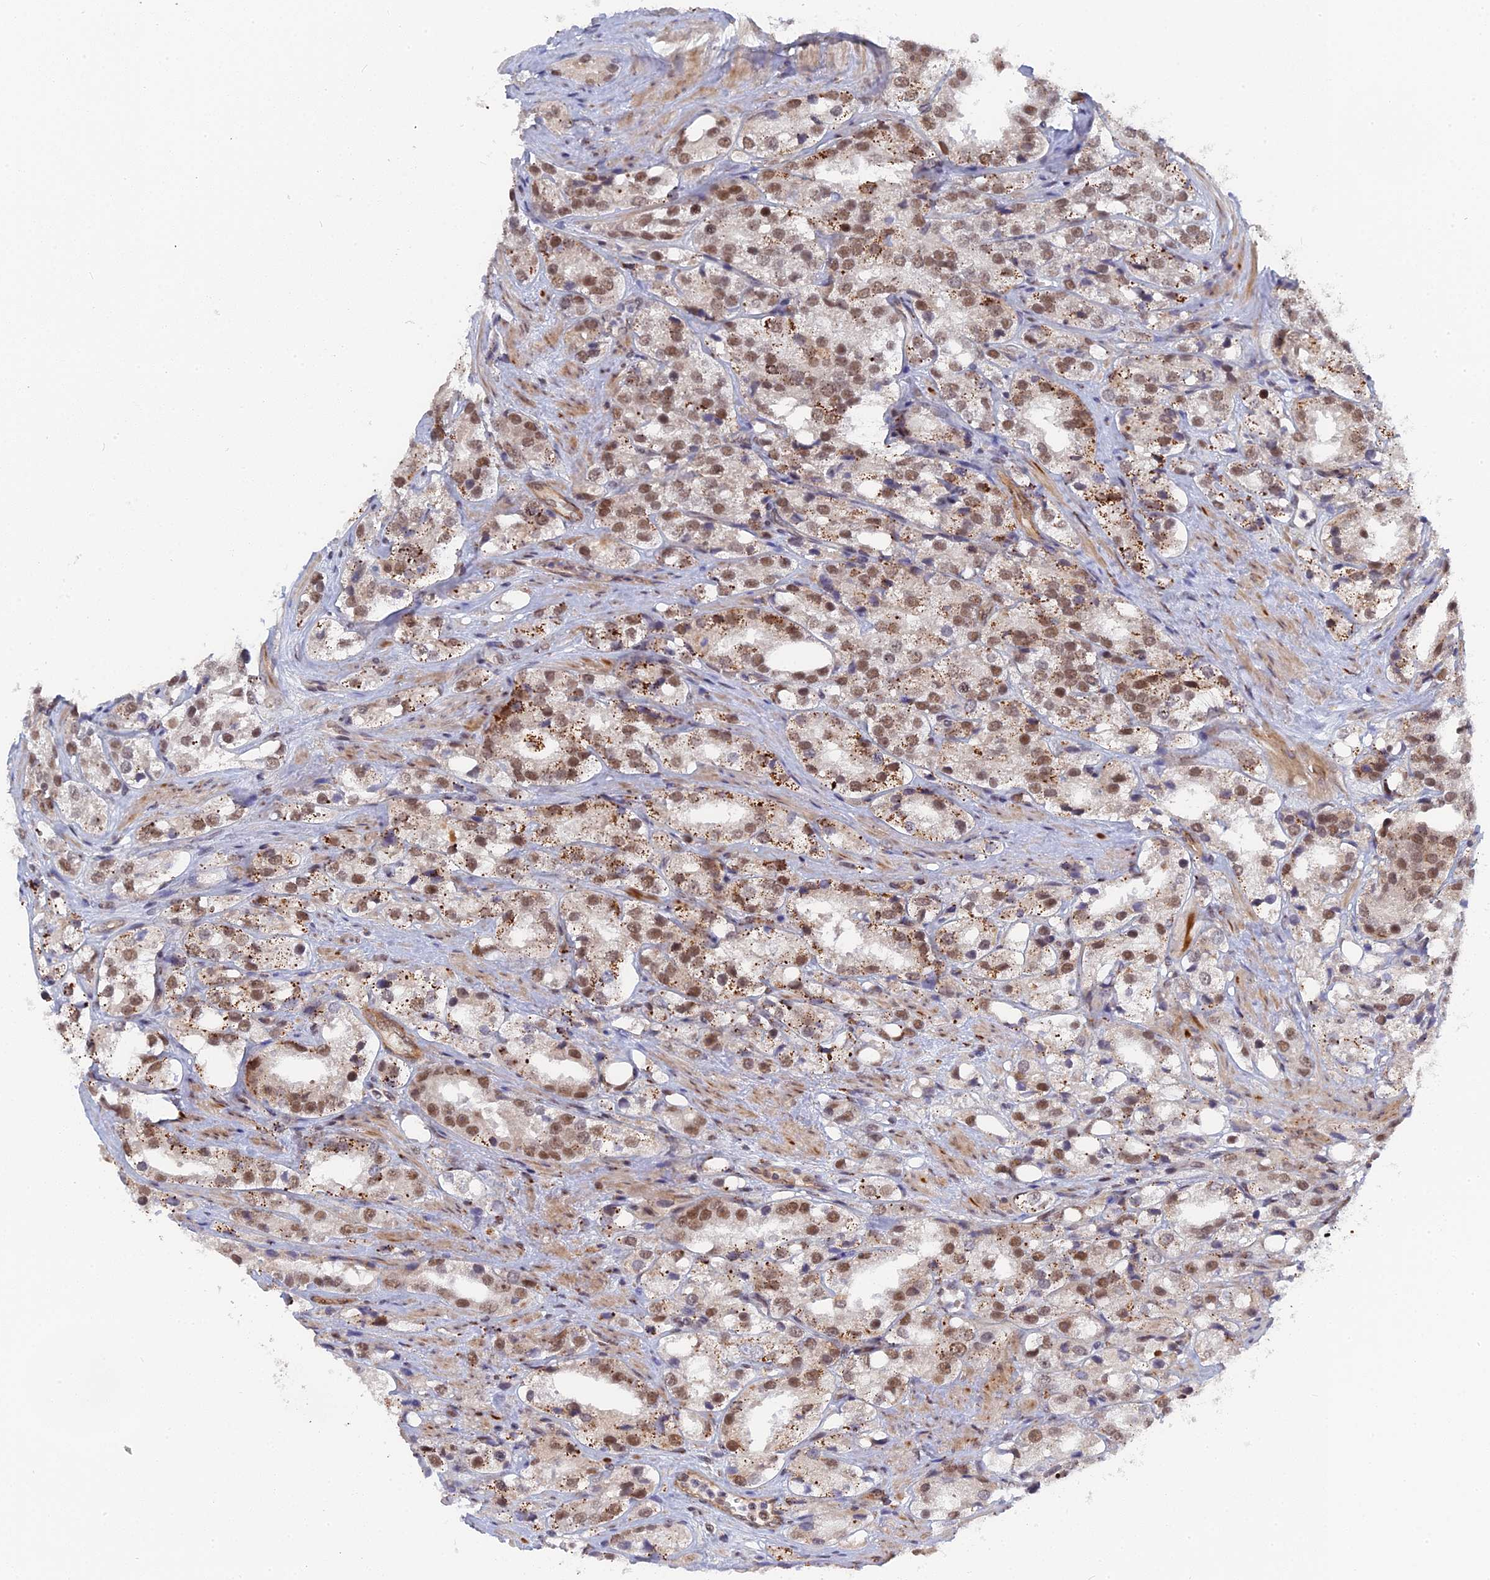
{"staining": {"intensity": "moderate", "quantity": ">75%", "location": "cytoplasmic/membranous,nuclear"}, "tissue": "prostate cancer", "cell_type": "Tumor cells", "image_type": "cancer", "snomed": [{"axis": "morphology", "description": "Adenocarcinoma, NOS"}, {"axis": "topography", "description": "Prostate"}], "caption": "IHC (DAB (3,3'-diaminobenzidine)) staining of prostate cancer demonstrates moderate cytoplasmic/membranous and nuclear protein expression in approximately >75% of tumor cells.", "gene": "CCDC85A", "patient": {"sex": "male", "age": 79}}